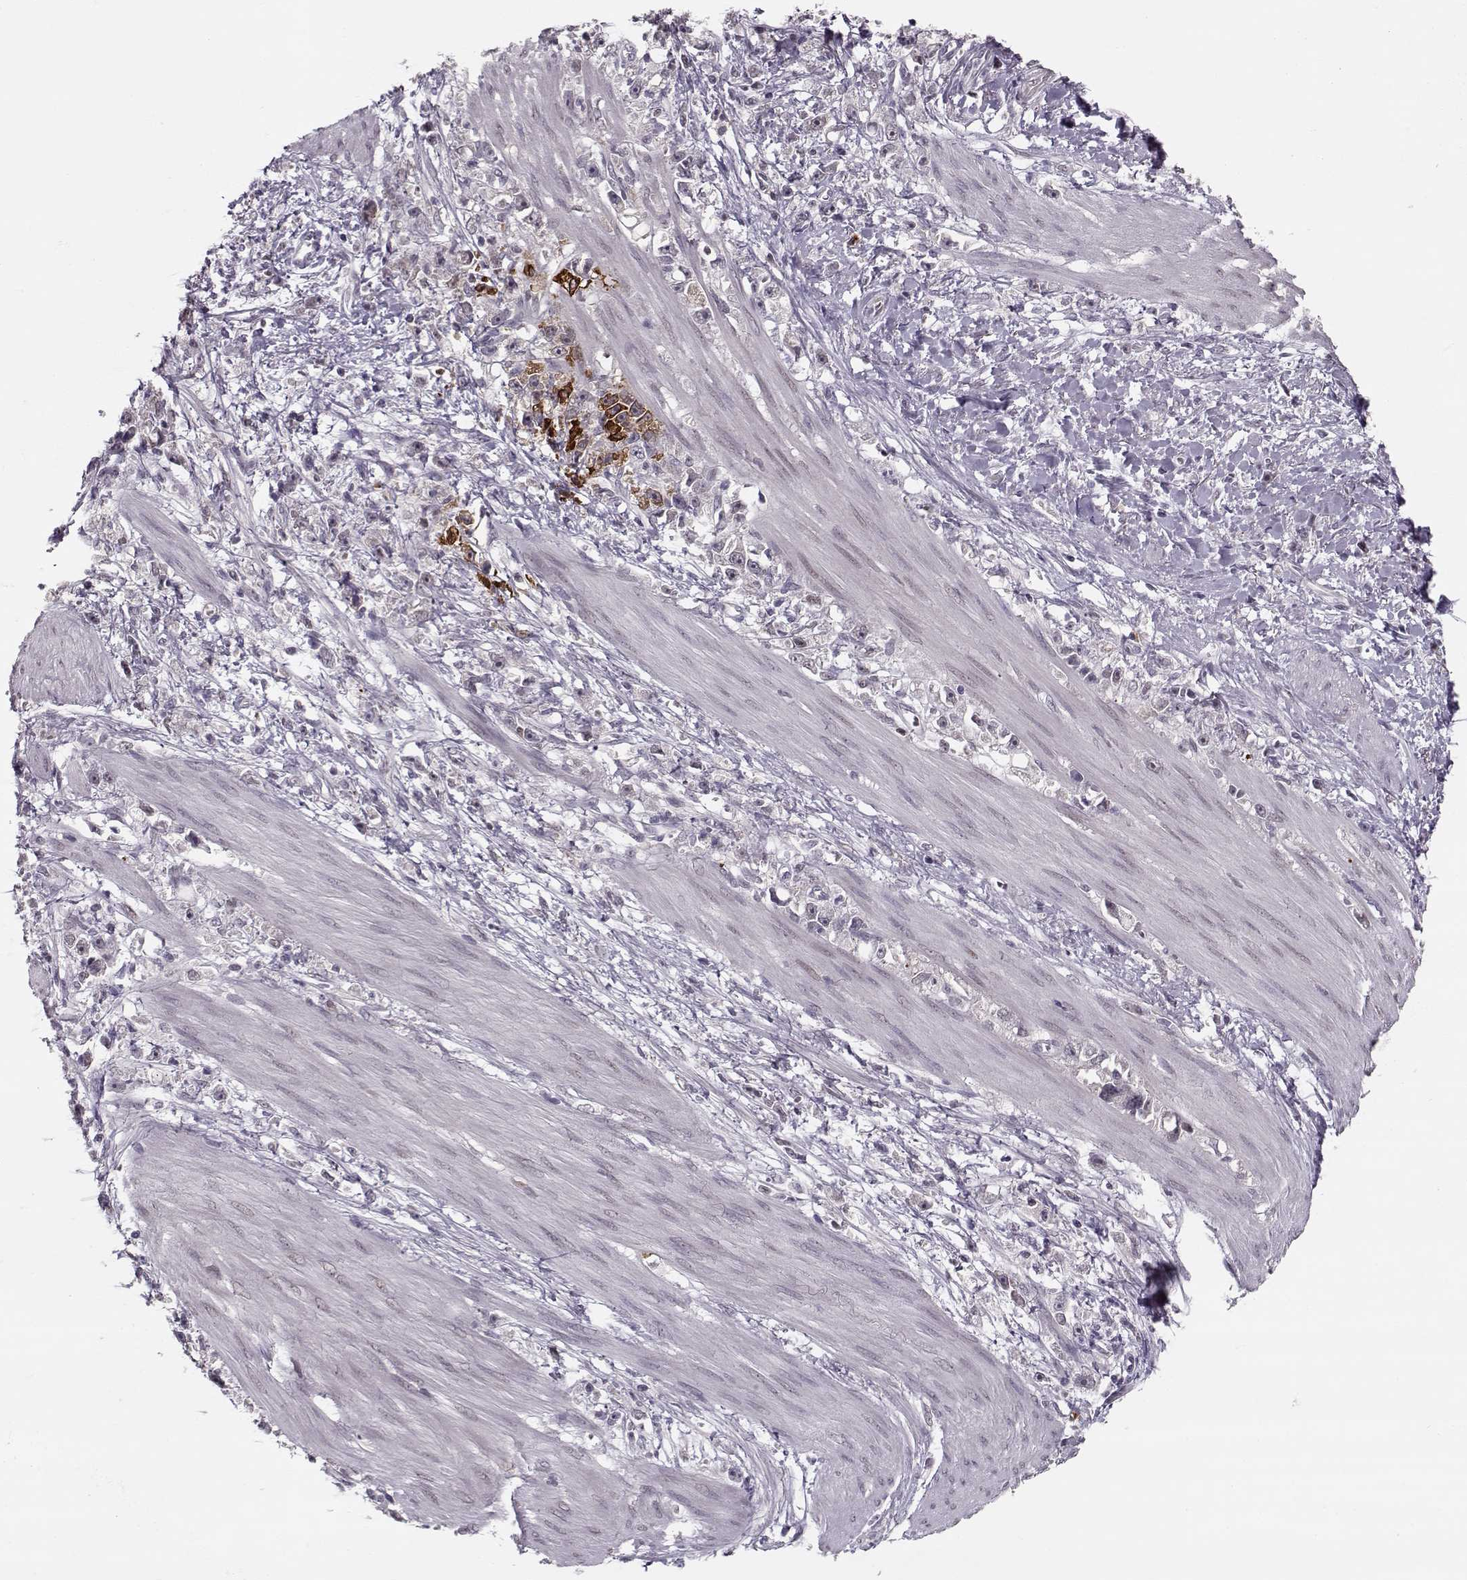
{"staining": {"intensity": "strong", "quantity": "<25%", "location": "cytoplasmic/membranous"}, "tissue": "stomach cancer", "cell_type": "Tumor cells", "image_type": "cancer", "snomed": [{"axis": "morphology", "description": "Adenocarcinoma, NOS"}, {"axis": "topography", "description": "Stomach"}], "caption": "Human adenocarcinoma (stomach) stained with a brown dye shows strong cytoplasmic/membranous positive positivity in approximately <25% of tumor cells.", "gene": "DNAI3", "patient": {"sex": "female", "age": 59}}